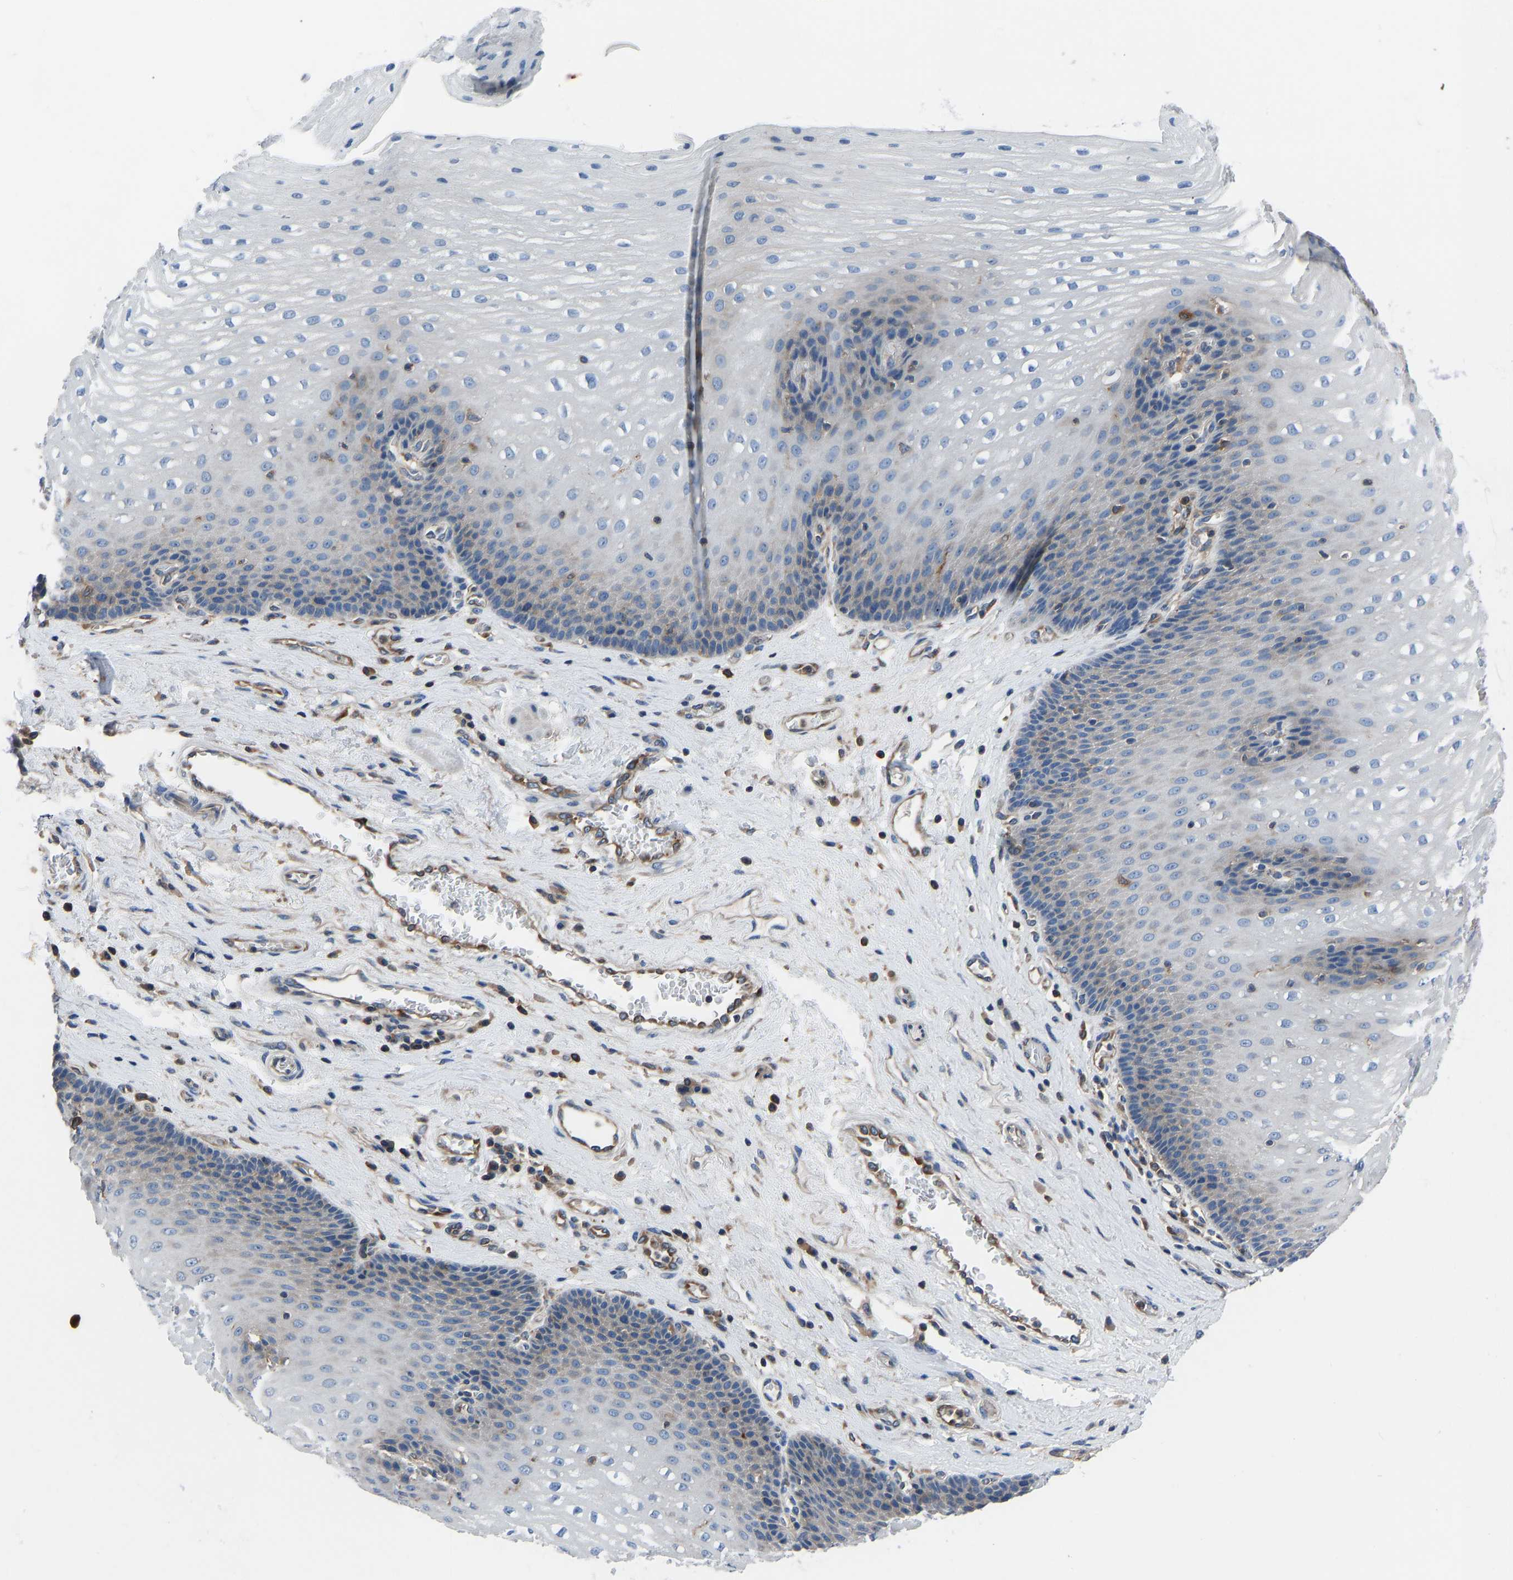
{"staining": {"intensity": "weak", "quantity": "<25%", "location": "cytoplasmic/membranous"}, "tissue": "esophagus", "cell_type": "Squamous epithelial cells", "image_type": "normal", "snomed": [{"axis": "morphology", "description": "Normal tissue, NOS"}, {"axis": "topography", "description": "Esophagus"}], "caption": "DAB (3,3'-diaminobenzidine) immunohistochemical staining of unremarkable human esophagus reveals no significant positivity in squamous epithelial cells. (IHC, brightfield microscopy, high magnification).", "gene": "PRKAR1A", "patient": {"sex": "male", "age": 48}}